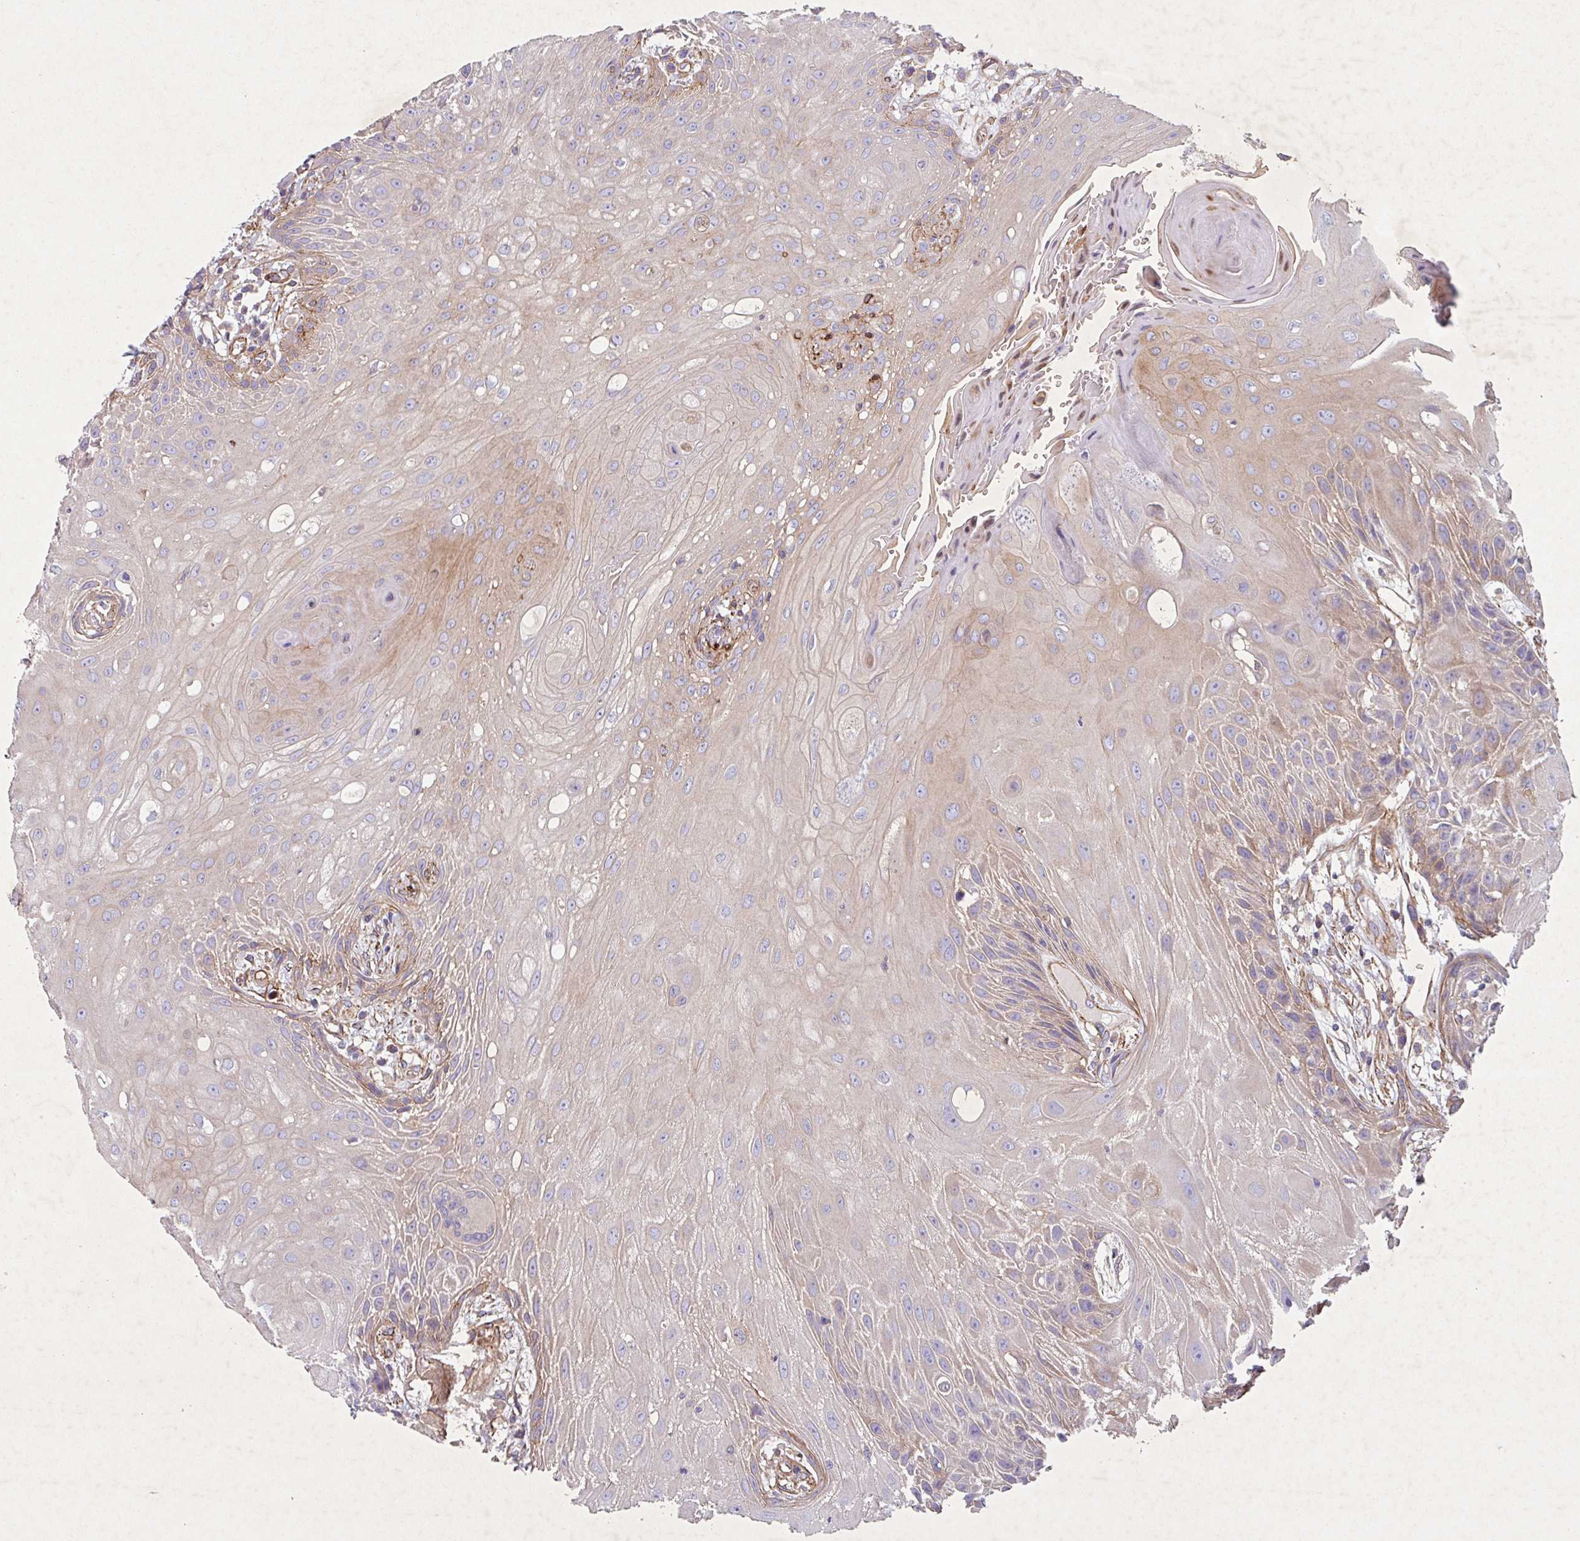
{"staining": {"intensity": "weak", "quantity": "25%-75%", "location": "cytoplasmic/membranous"}, "tissue": "head and neck cancer", "cell_type": "Tumor cells", "image_type": "cancer", "snomed": [{"axis": "morphology", "description": "Squamous cell carcinoma, NOS"}, {"axis": "topography", "description": "Head-Neck"}], "caption": "High-power microscopy captured an immunohistochemistry image of head and neck cancer (squamous cell carcinoma), revealing weak cytoplasmic/membranous positivity in approximately 25%-75% of tumor cells.", "gene": "ATP2C2", "patient": {"sex": "female", "age": 73}}